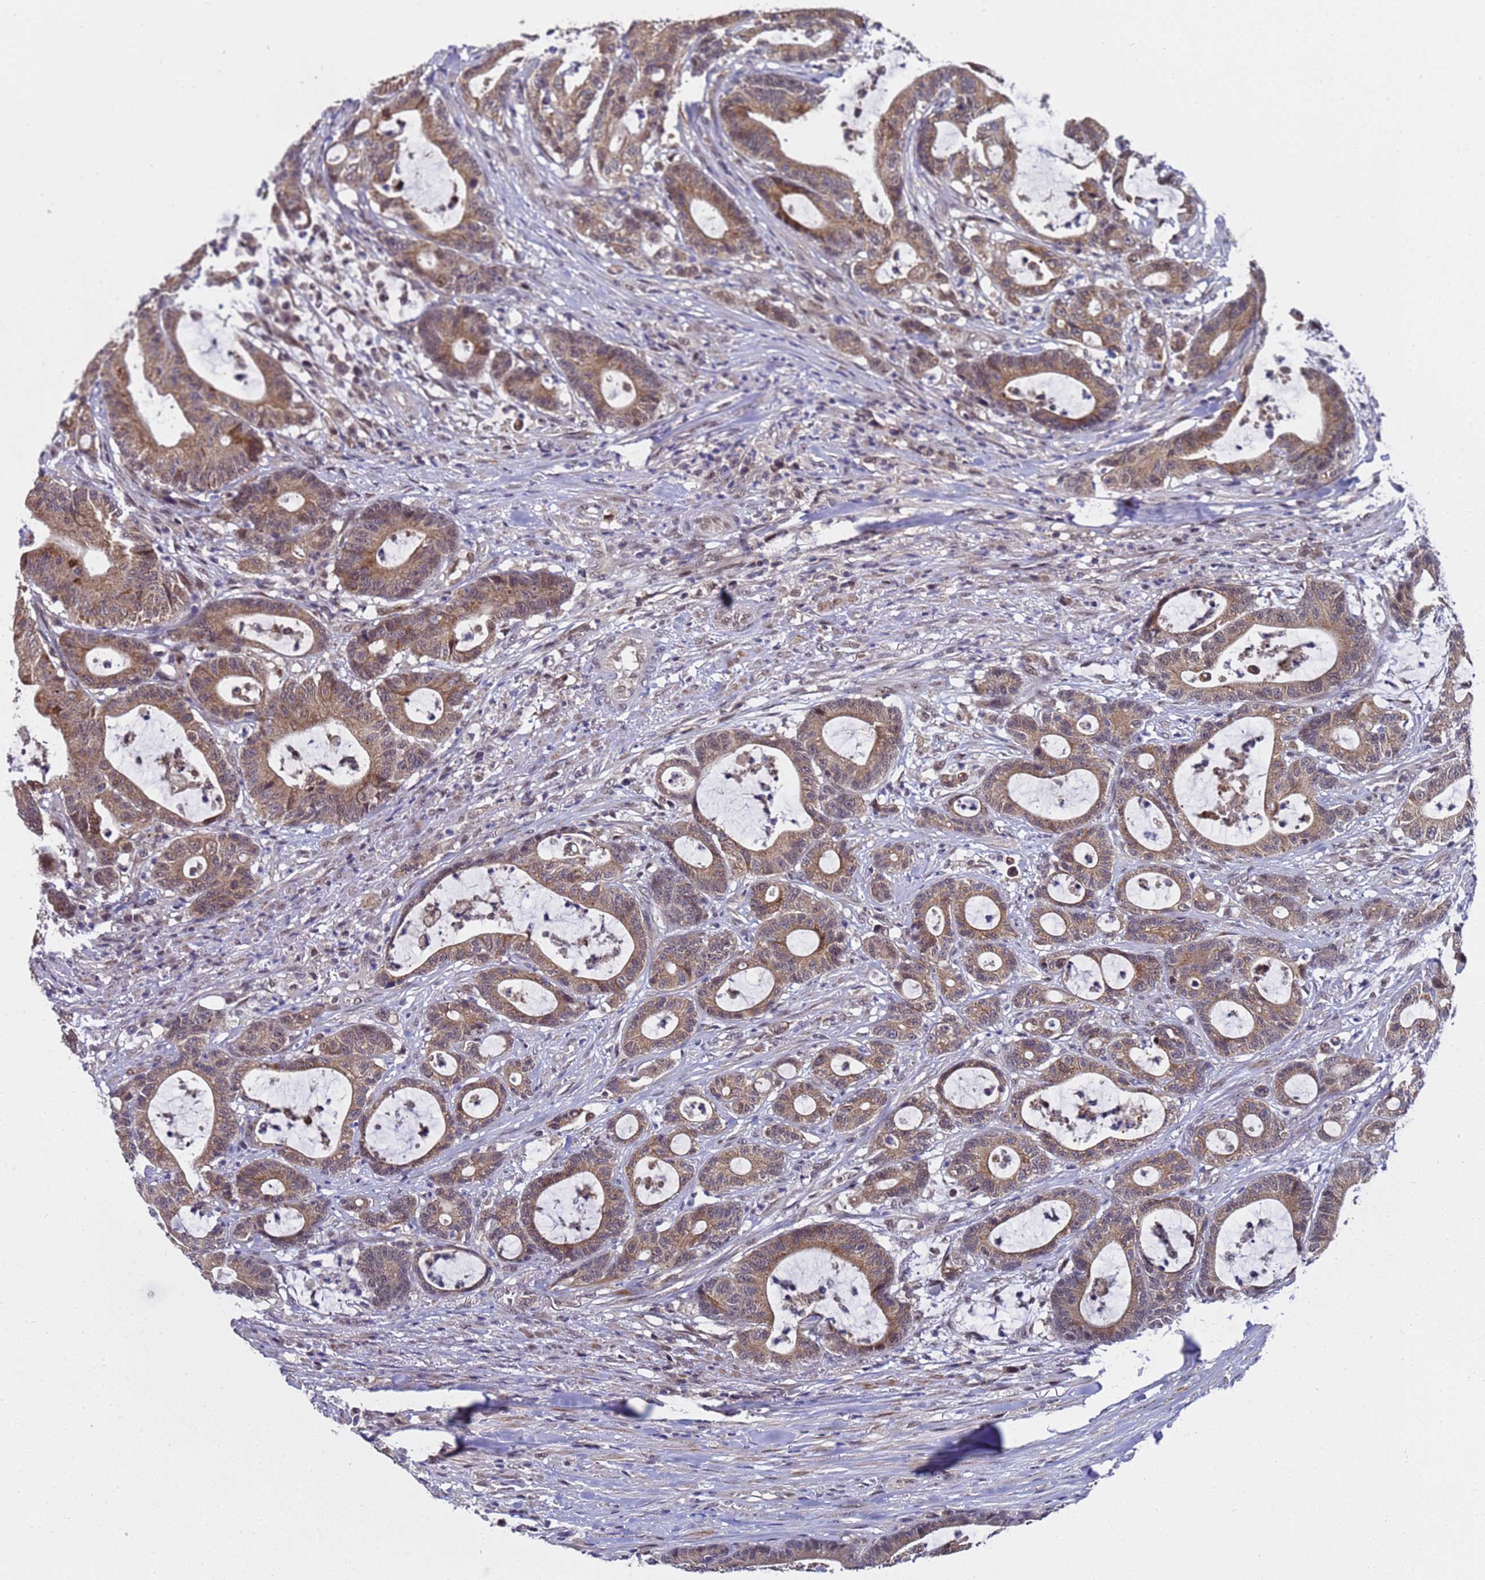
{"staining": {"intensity": "moderate", "quantity": ">75%", "location": "cytoplasmic/membranous"}, "tissue": "colorectal cancer", "cell_type": "Tumor cells", "image_type": "cancer", "snomed": [{"axis": "morphology", "description": "Adenocarcinoma, NOS"}, {"axis": "topography", "description": "Colon"}], "caption": "This histopathology image displays colorectal cancer (adenocarcinoma) stained with immunohistochemistry (IHC) to label a protein in brown. The cytoplasmic/membranous of tumor cells show moderate positivity for the protein. Nuclei are counter-stained blue.", "gene": "ANAPC13", "patient": {"sex": "female", "age": 84}}